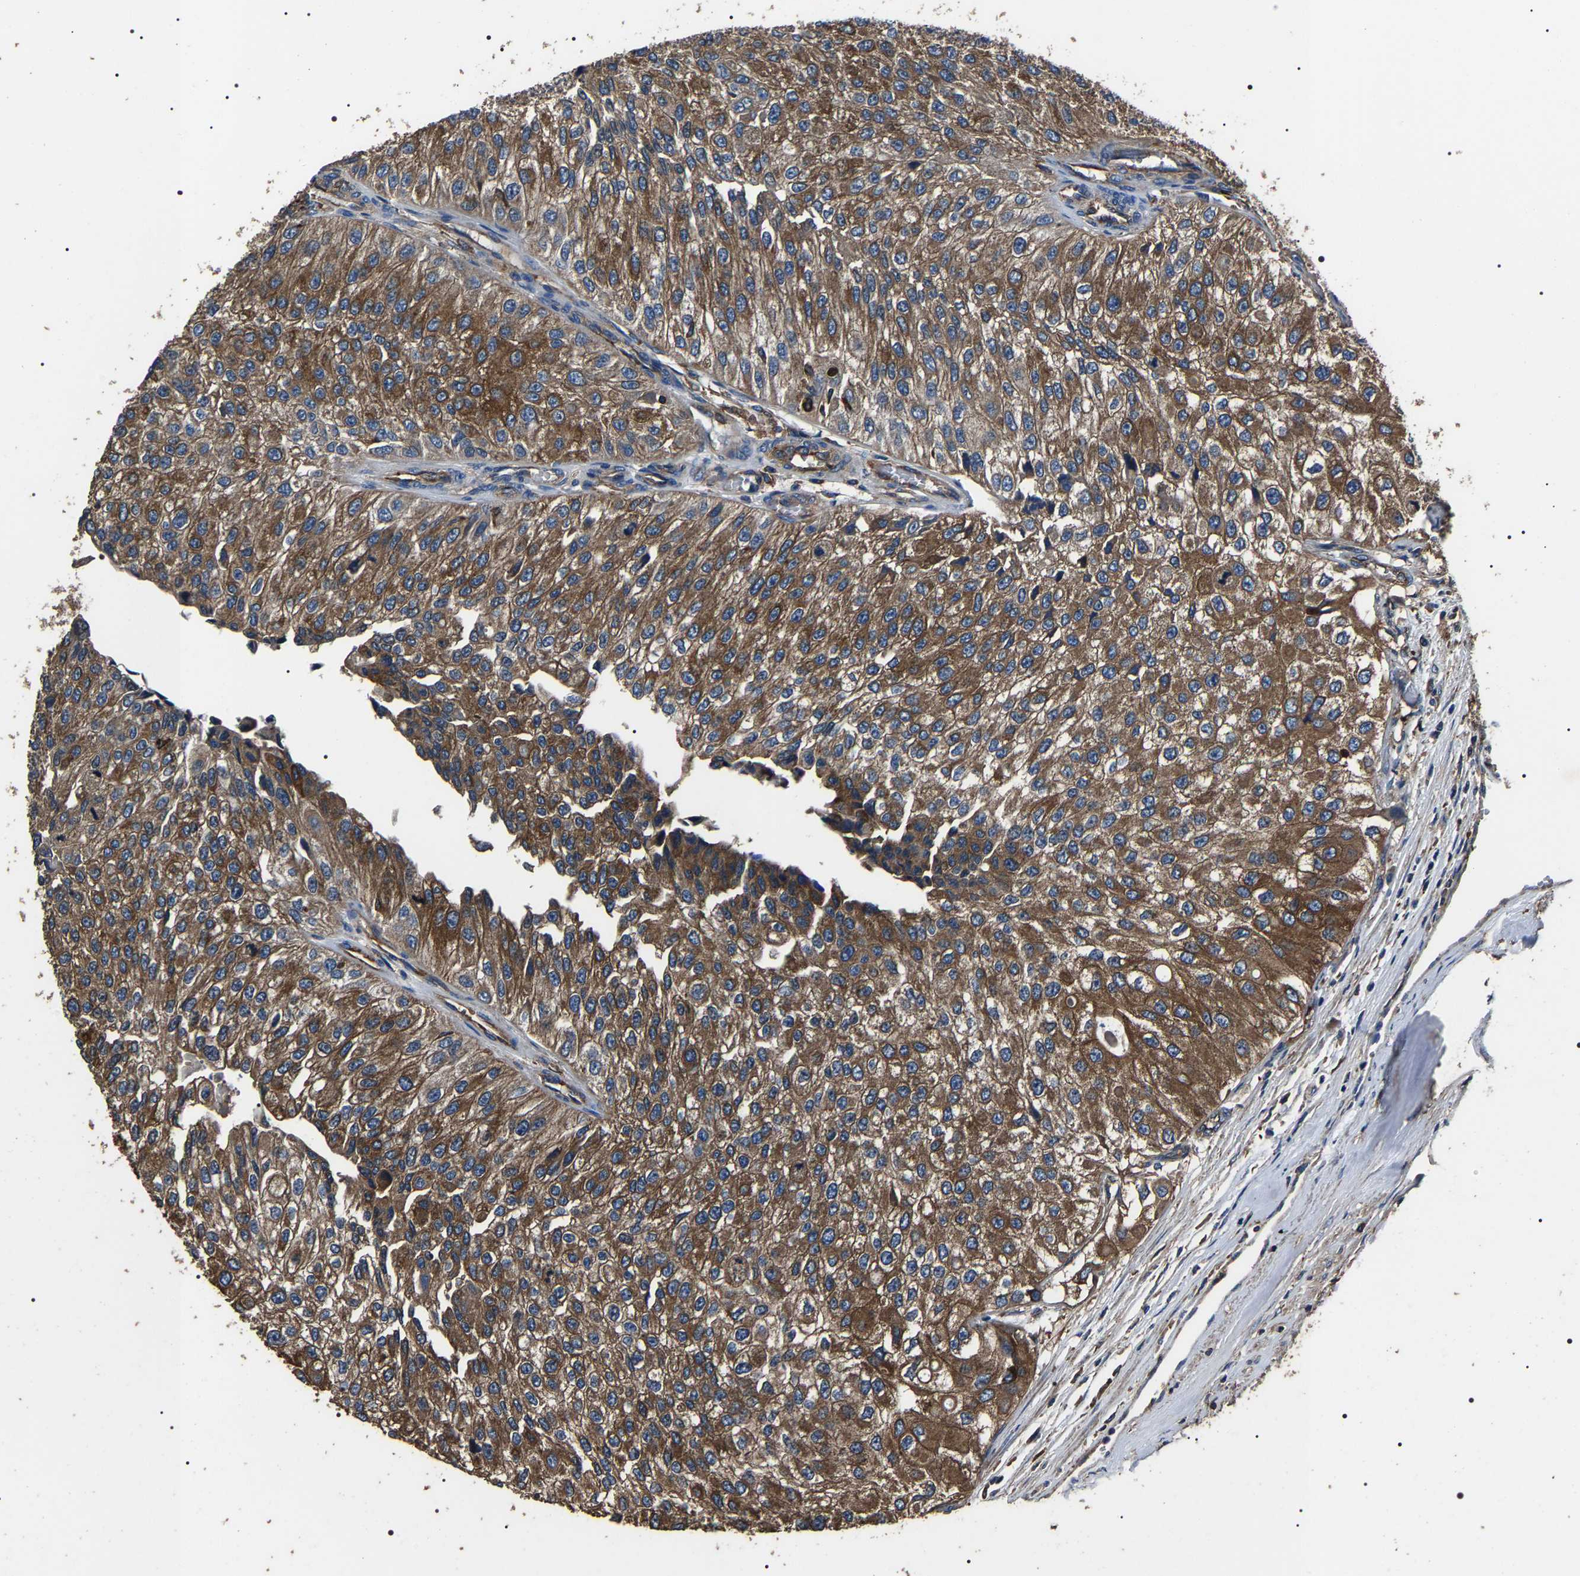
{"staining": {"intensity": "strong", "quantity": ">75%", "location": "cytoplasmic/membranous"}, "tissue": "urothelial cancer", "cell_type": "Tumor cells", "image_type": "cancer", "snomed": [{"axis": "morphology", "description": "Urothelial carcinoma, High grade"}, {"axis": "topography", "description": "Kidney"}, {"axis": "topography", "description": "Urinary bladder"}], "caption": "This is a histology image of immunohistochemistry (IHC) staining of urothelial carcinoma (high-grade), which shows strong expression in the cytoplasmic/membranous of tumor cells.", "gene": "HSCB", "patient": {"sex": "male", "age": 77}}